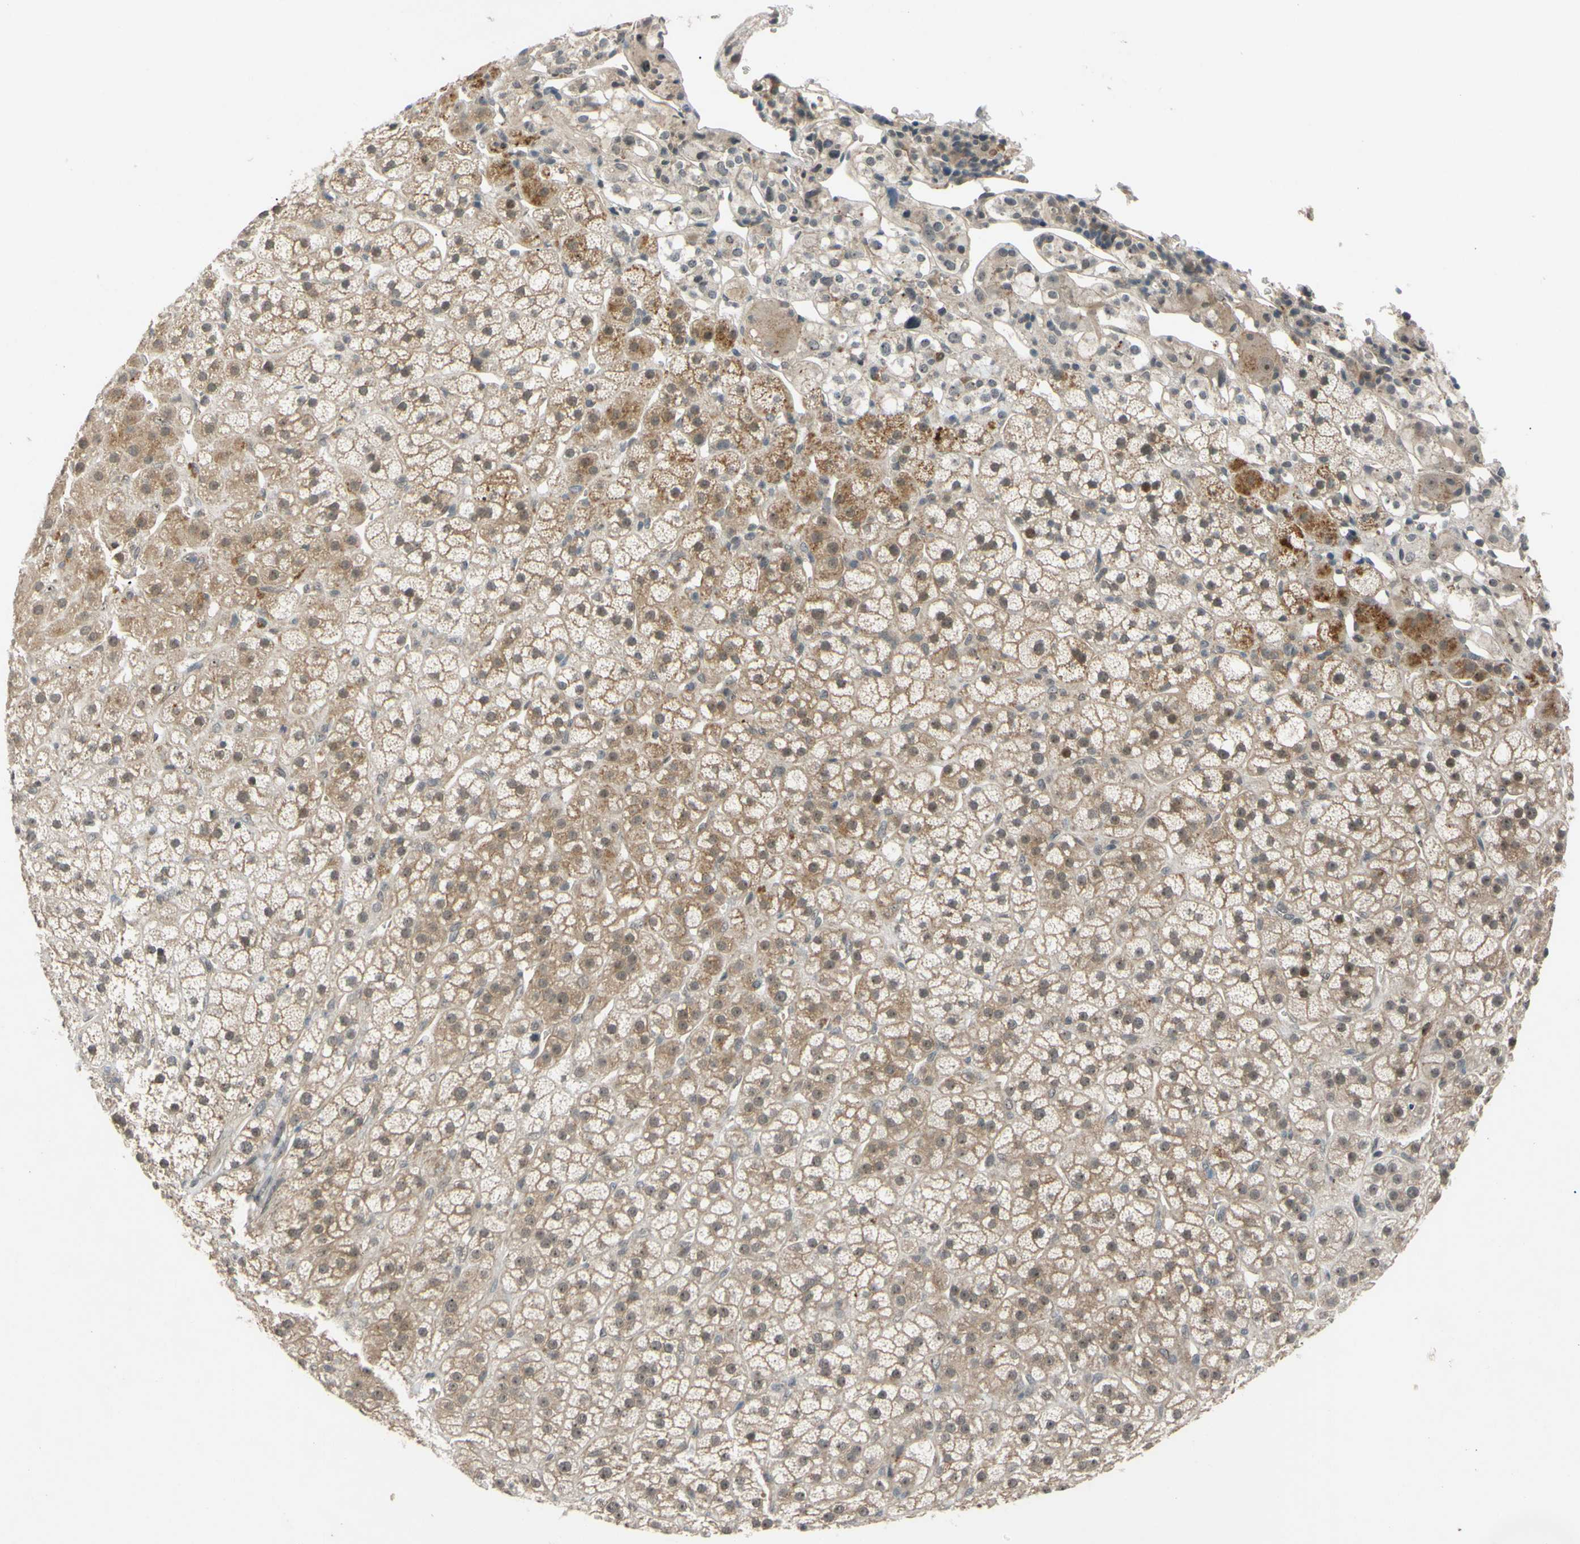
{"staining": {"intensity": "moderate", "quantity": ">75%", "location": "cytoplasmic/membranous,nuclear"}, "tissue": "adrenal gland", "cell_type": "Glandular cells", "image_type": "normal", "snomed": [{"axis": "morphology", "description": "Normal tissue, NOS"}, {"axis": "topography", "description": "Adrenal gland"}], "caption": "Immunohistochemical staining of benign adrenal gland reveals >75% levels of moderate cytoplasmic/membranous,nuclear protein staining in about >75% of glandular cells.", "gene": "ALK", "patient": {"sex": "male", "age": 56}}